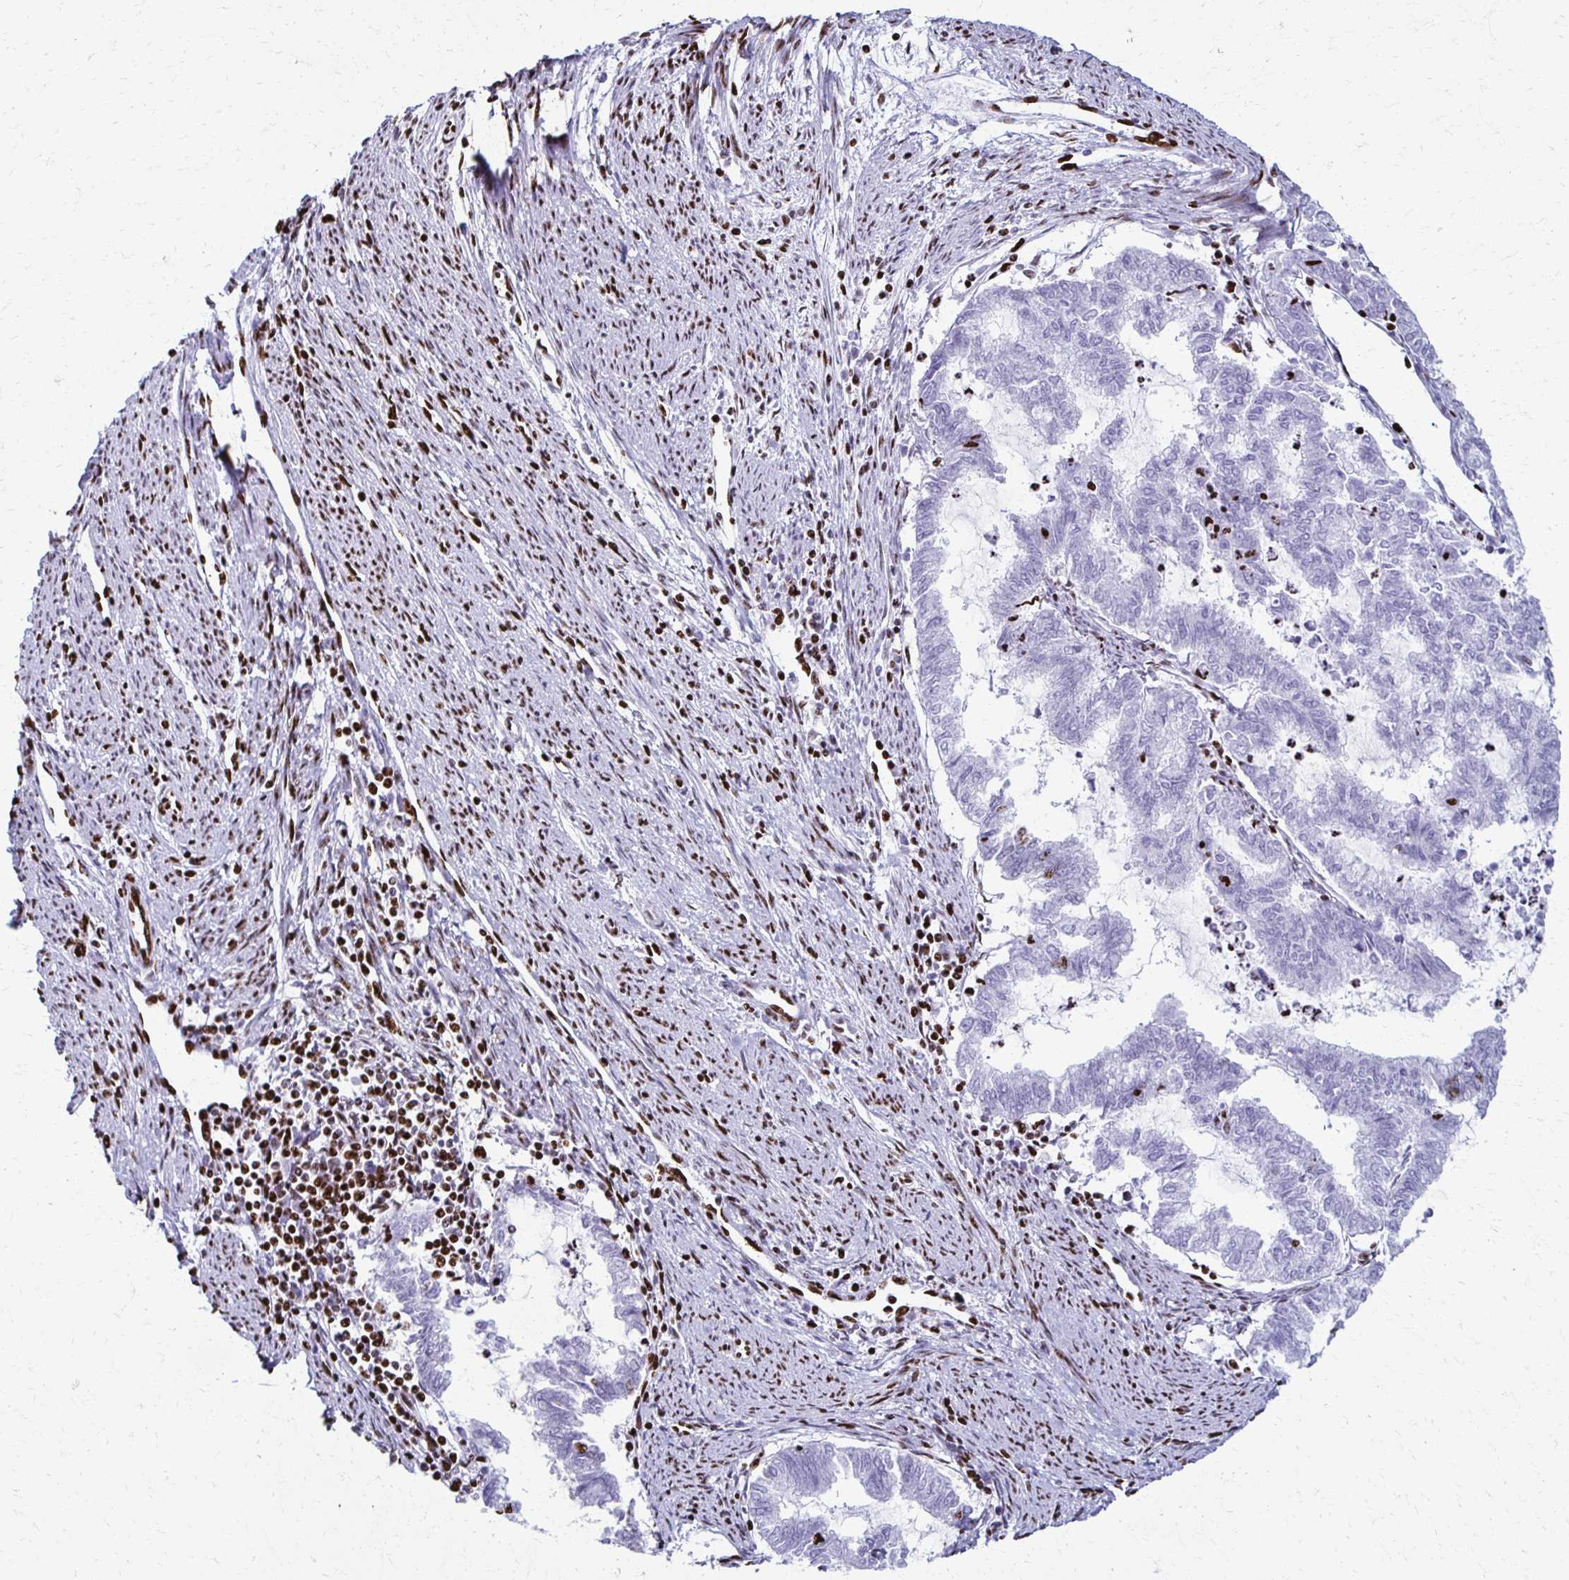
{"staining": {"intensity": "strong", "quantity": "<25%", "location": "nuclear"}, "tissue": "endometrial cancer", "cell_type": "Tumor cells", "image_type": "cancer", "snomed": [{"axis": "morphology", "description": "Adenocarcinoma, NOS"}, {"axis": "topography", "description": "Endometrium"}], "caption": "Tumor cells reveal medium levels of strong nuclear staining in about <25% of cells in endometrial cancer (adenocarcinoma). (brown staining indicates protein expression, while blue staining denotes nuclei).", "gene": "NONO", "patient": {"sex": "female", "age": 79}}